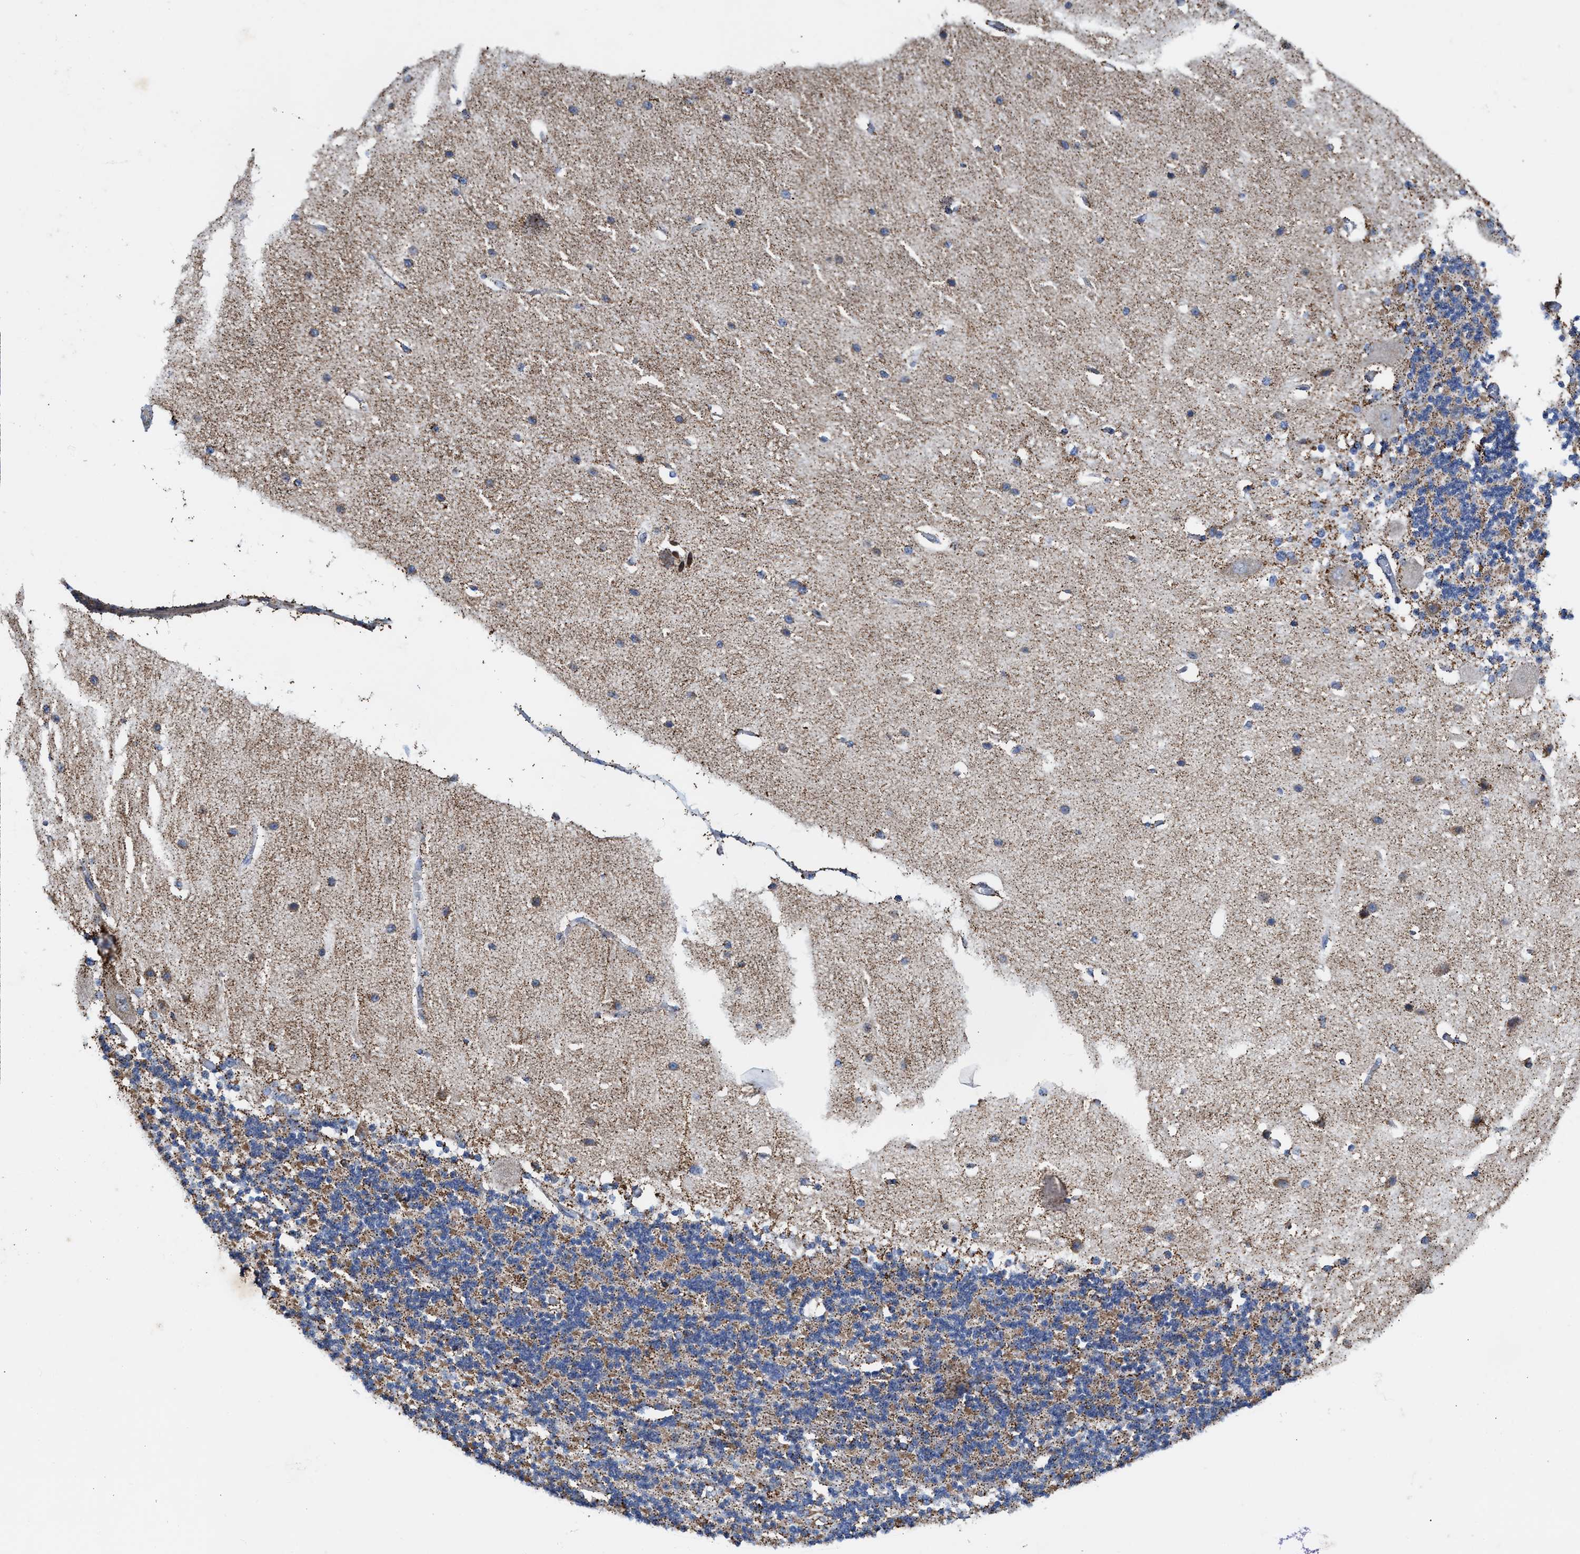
{"staining": {"intensity": "moderate", "quantity": "<25%", "location": "cytoplasmic/membranous"}, "tissue": "cerebellum", "cell_type": "Cells in granular layer", "image_type": "normal", "snomed": [{"axis": "morphology", "description": "Normal tissue, NOS"}, {"axis": "topography", "description": "Cerebellum"}], "caption": "The histopathology image reveals a brown stain indicating the presence of a protein in the cytoplasmic/membranous of cells in granular layer in cerebellum. (IHC, brightfield microscopy, high magnification).", "gene": "JAG1", "patient": {"sex": "female", "age": 54}}